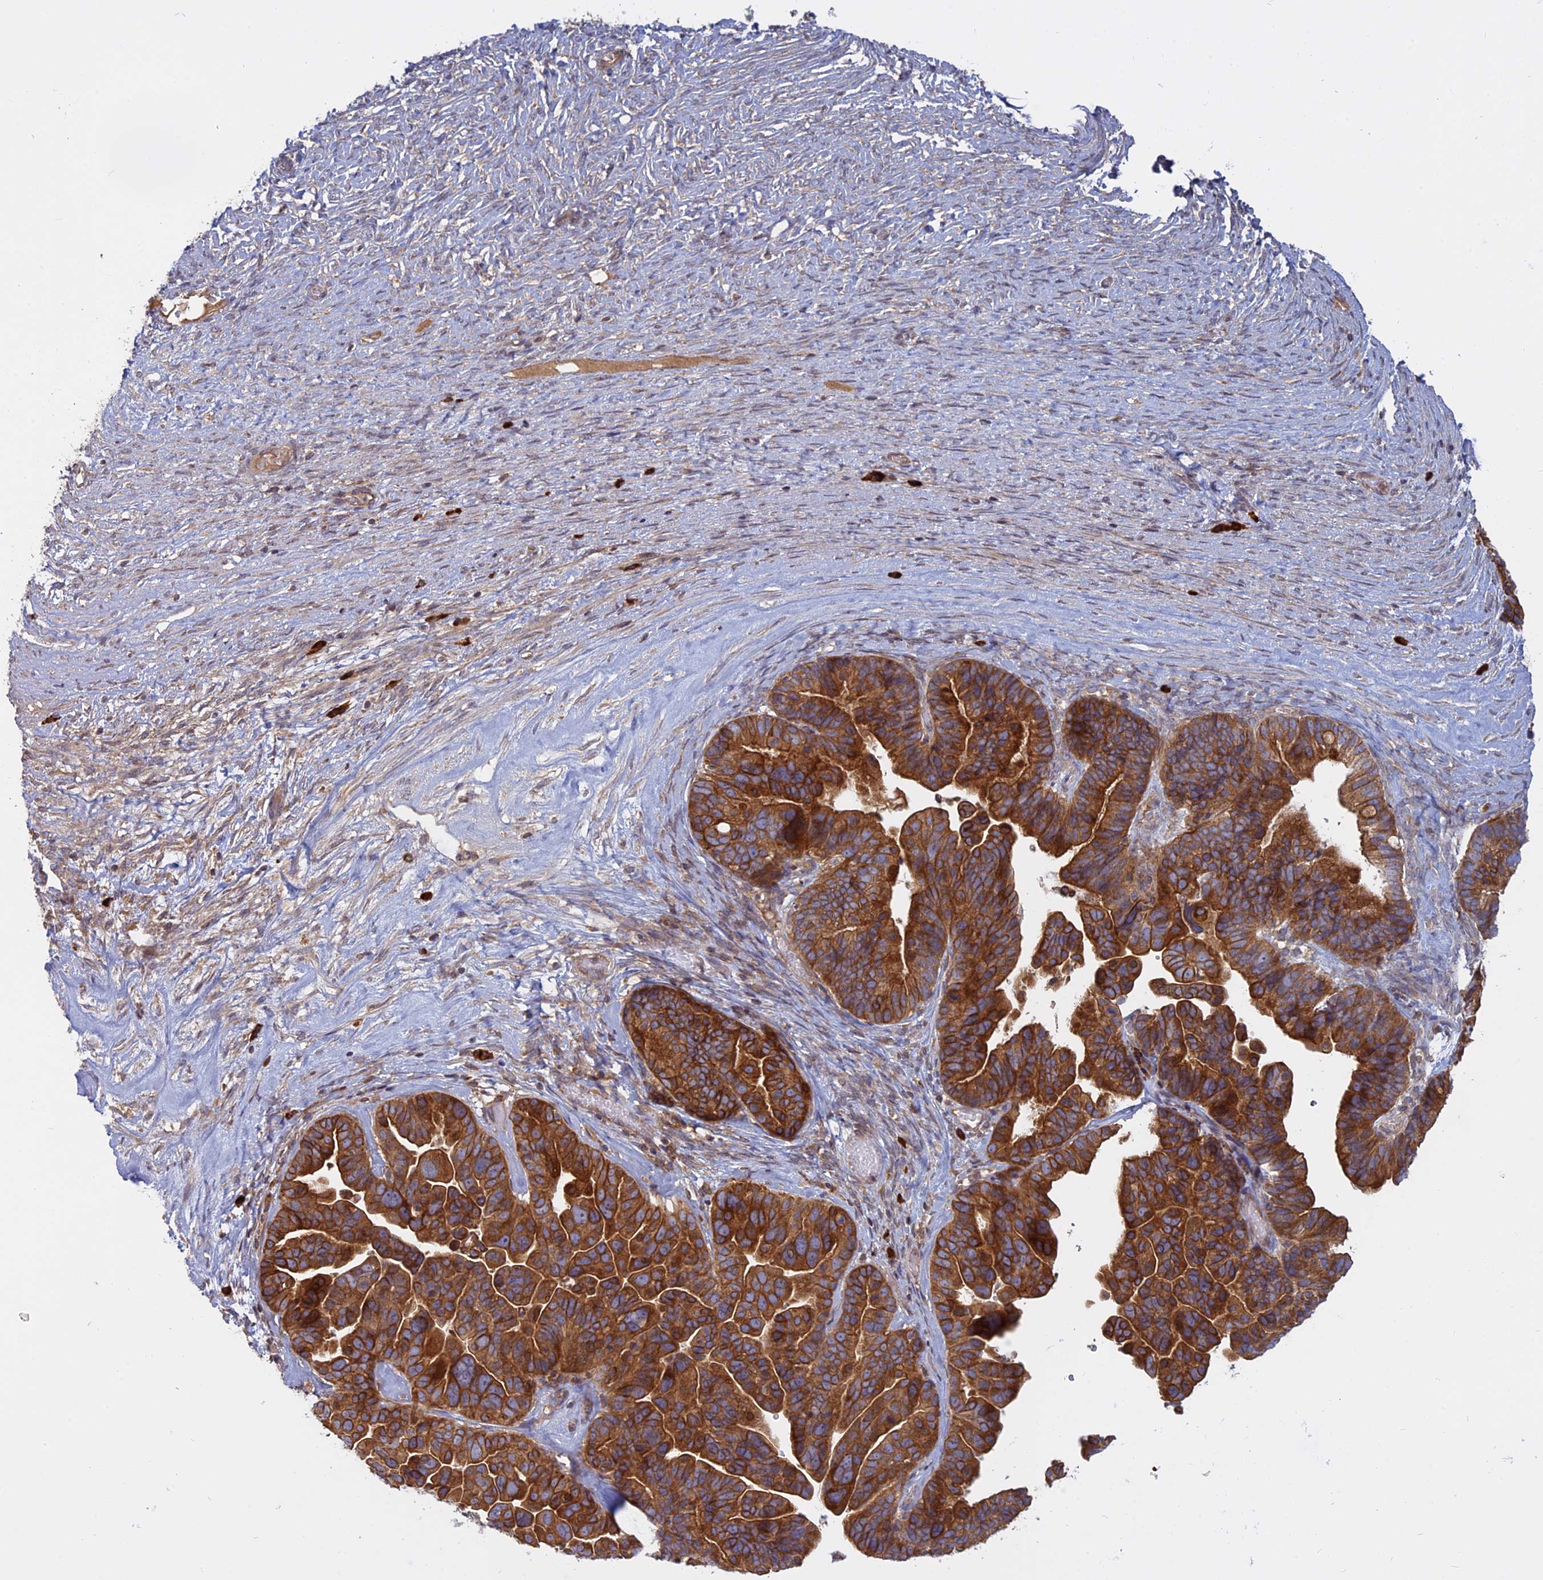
{"staining": {"intensity": "strong", "quantity": ">75%", "location": "cytoplasmic/membranous"}, "tissue": "ovarian cancer", "cell_type": "Tumor cells", "image_type": "cancer", "snomed": [{"axis": "morphology", "description": "Cystadenocarcinoma, serous, NOS"}, {"axis": "topography", "description": "Ovary"}], "caption": "Approximately >75% of tumor cells in ovarian cancer exhibit strong cytoplasmic/membranous protein staining as visualized by brown immunohistochemical staining.", "gene": "TMEM208", "patient": {"sex": "female", "age": 56}}